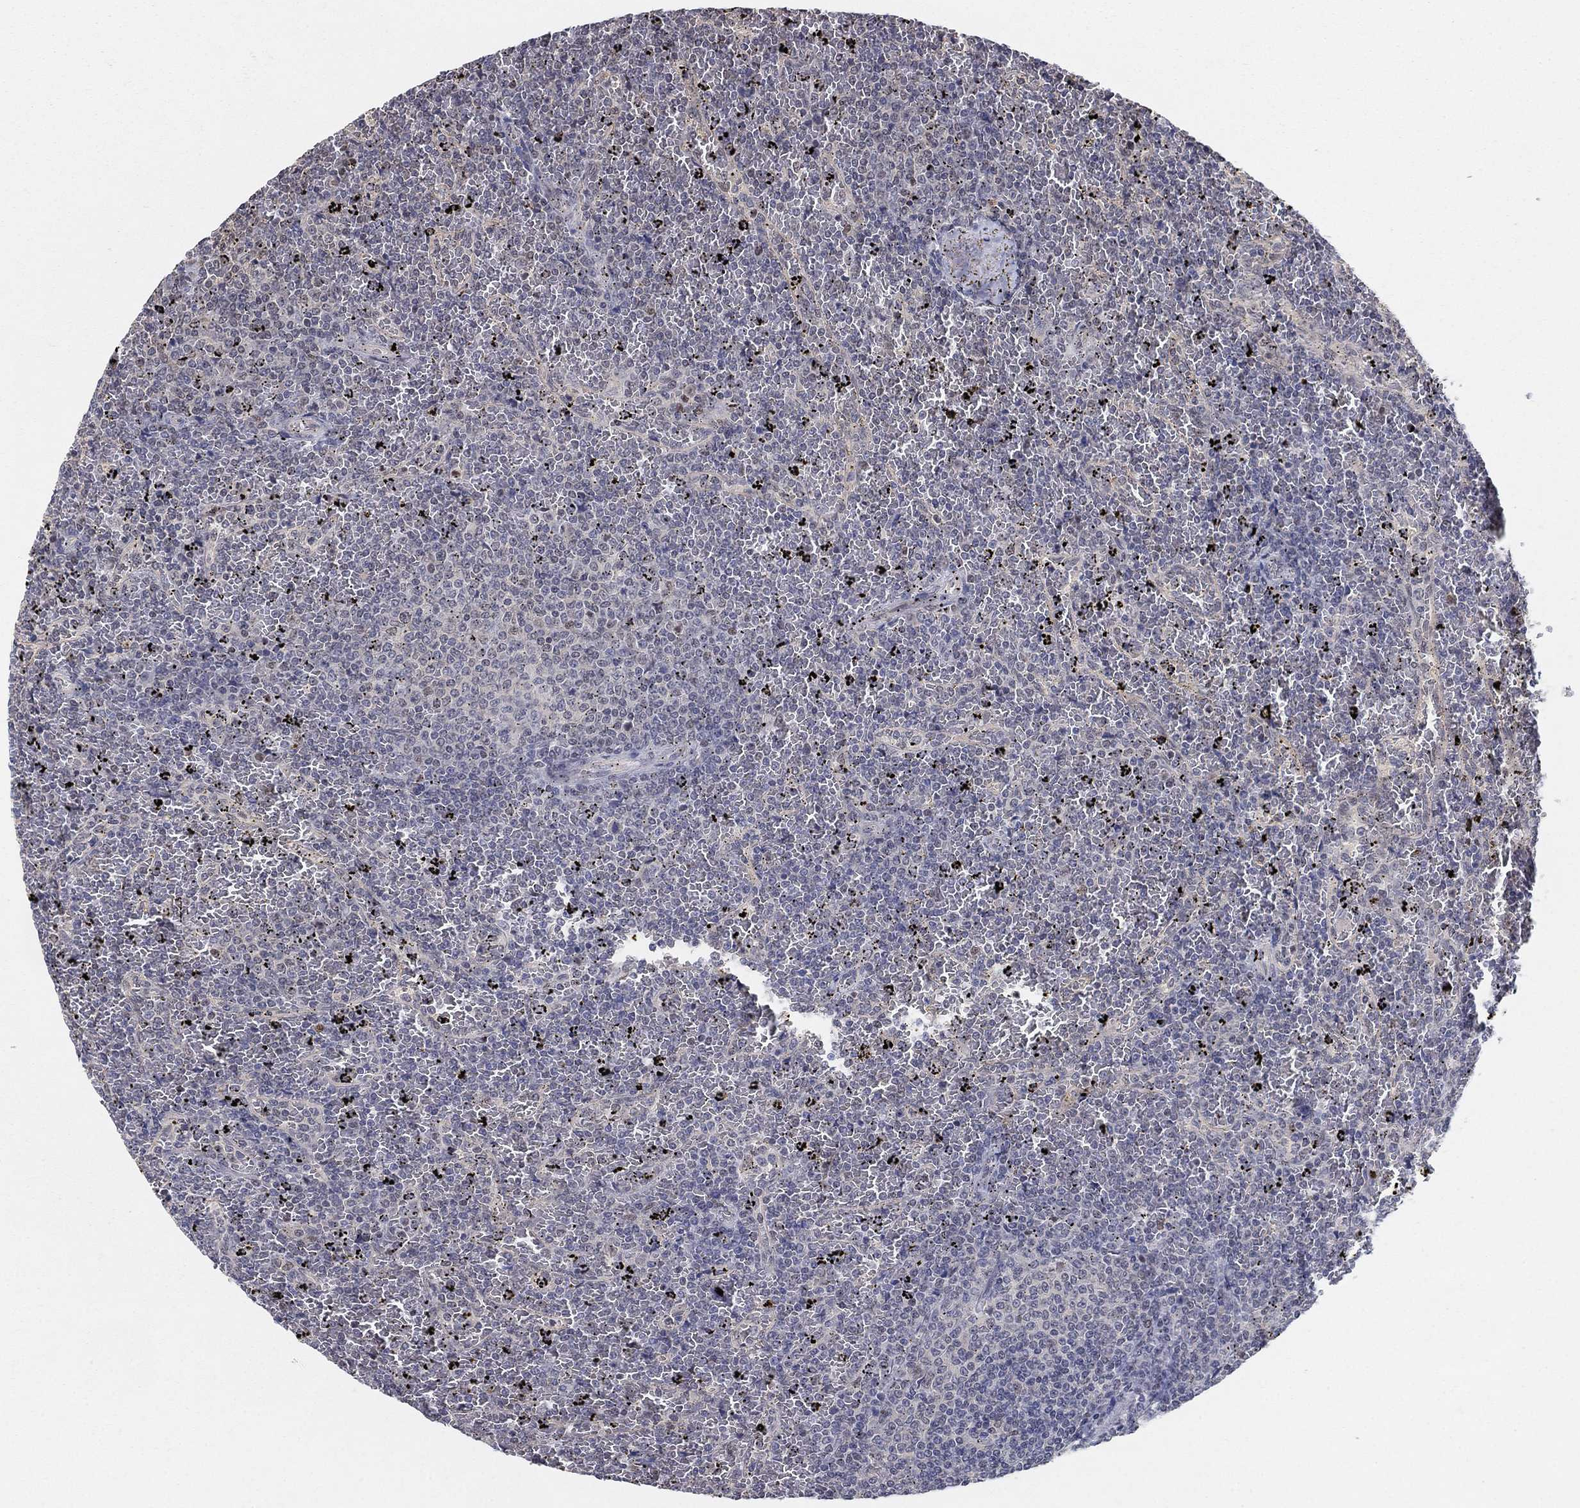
{"staining": {"intensity": "negative", "quantity": "none", "location": "none"}, "tissue": "lymphoma", "cell_type": "Tumor cells", "image_type": "cancer", "snomed": [{"axis": "morphology", "description": "Malignant lymphoma, non-Hodgkin's type, Low grade"}, {"axis": "topography", "description": "Spleen"}], "caption": "A histopathology image of lymphoma stained for a protein shows no brown staining in tumor cells.", "gene": "CENPE", "patient": {"sex": "female", "age": 77}}